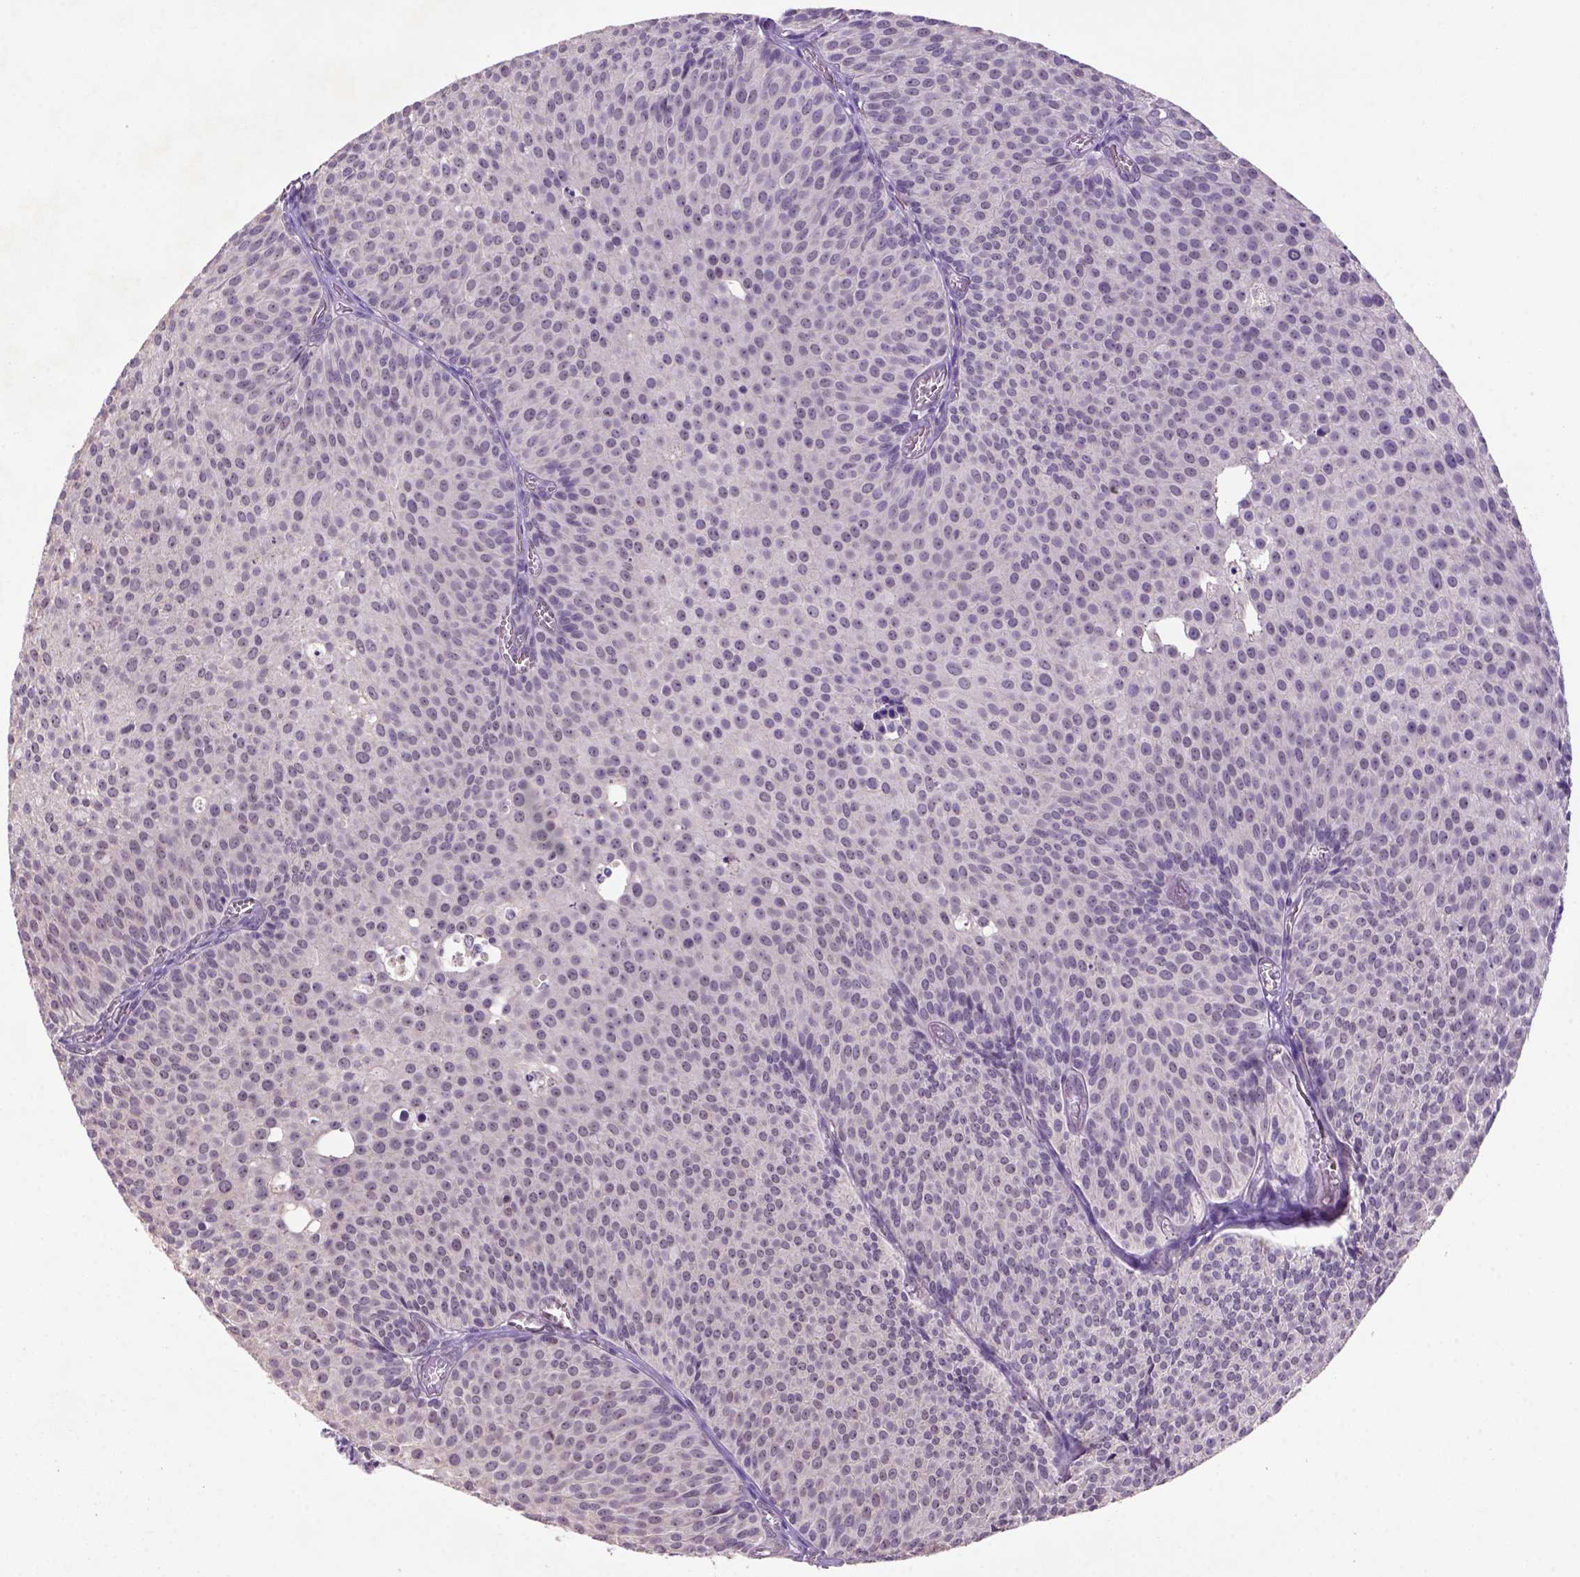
{"staining": {"intensity": "weak", "quantity": "25%-75%", "location": "nuclear"}, "tissue": "urothelial cancer", "cell_type": "Tumor cells", "image_type": "cancer", "snomed": [{"axis": "morphology", "description": "Urothelial carcinoma, Low grade"}, {"axis": "topography", "description": "Urinary bladder"}], "caption": "A histopathology image of urothelial carcinoma (low-grade) stained for a protein shows weak nuclear brown staining in tumor cells.", "gene": "SCML4", "patient": {"sex": "male", "age": 63}}